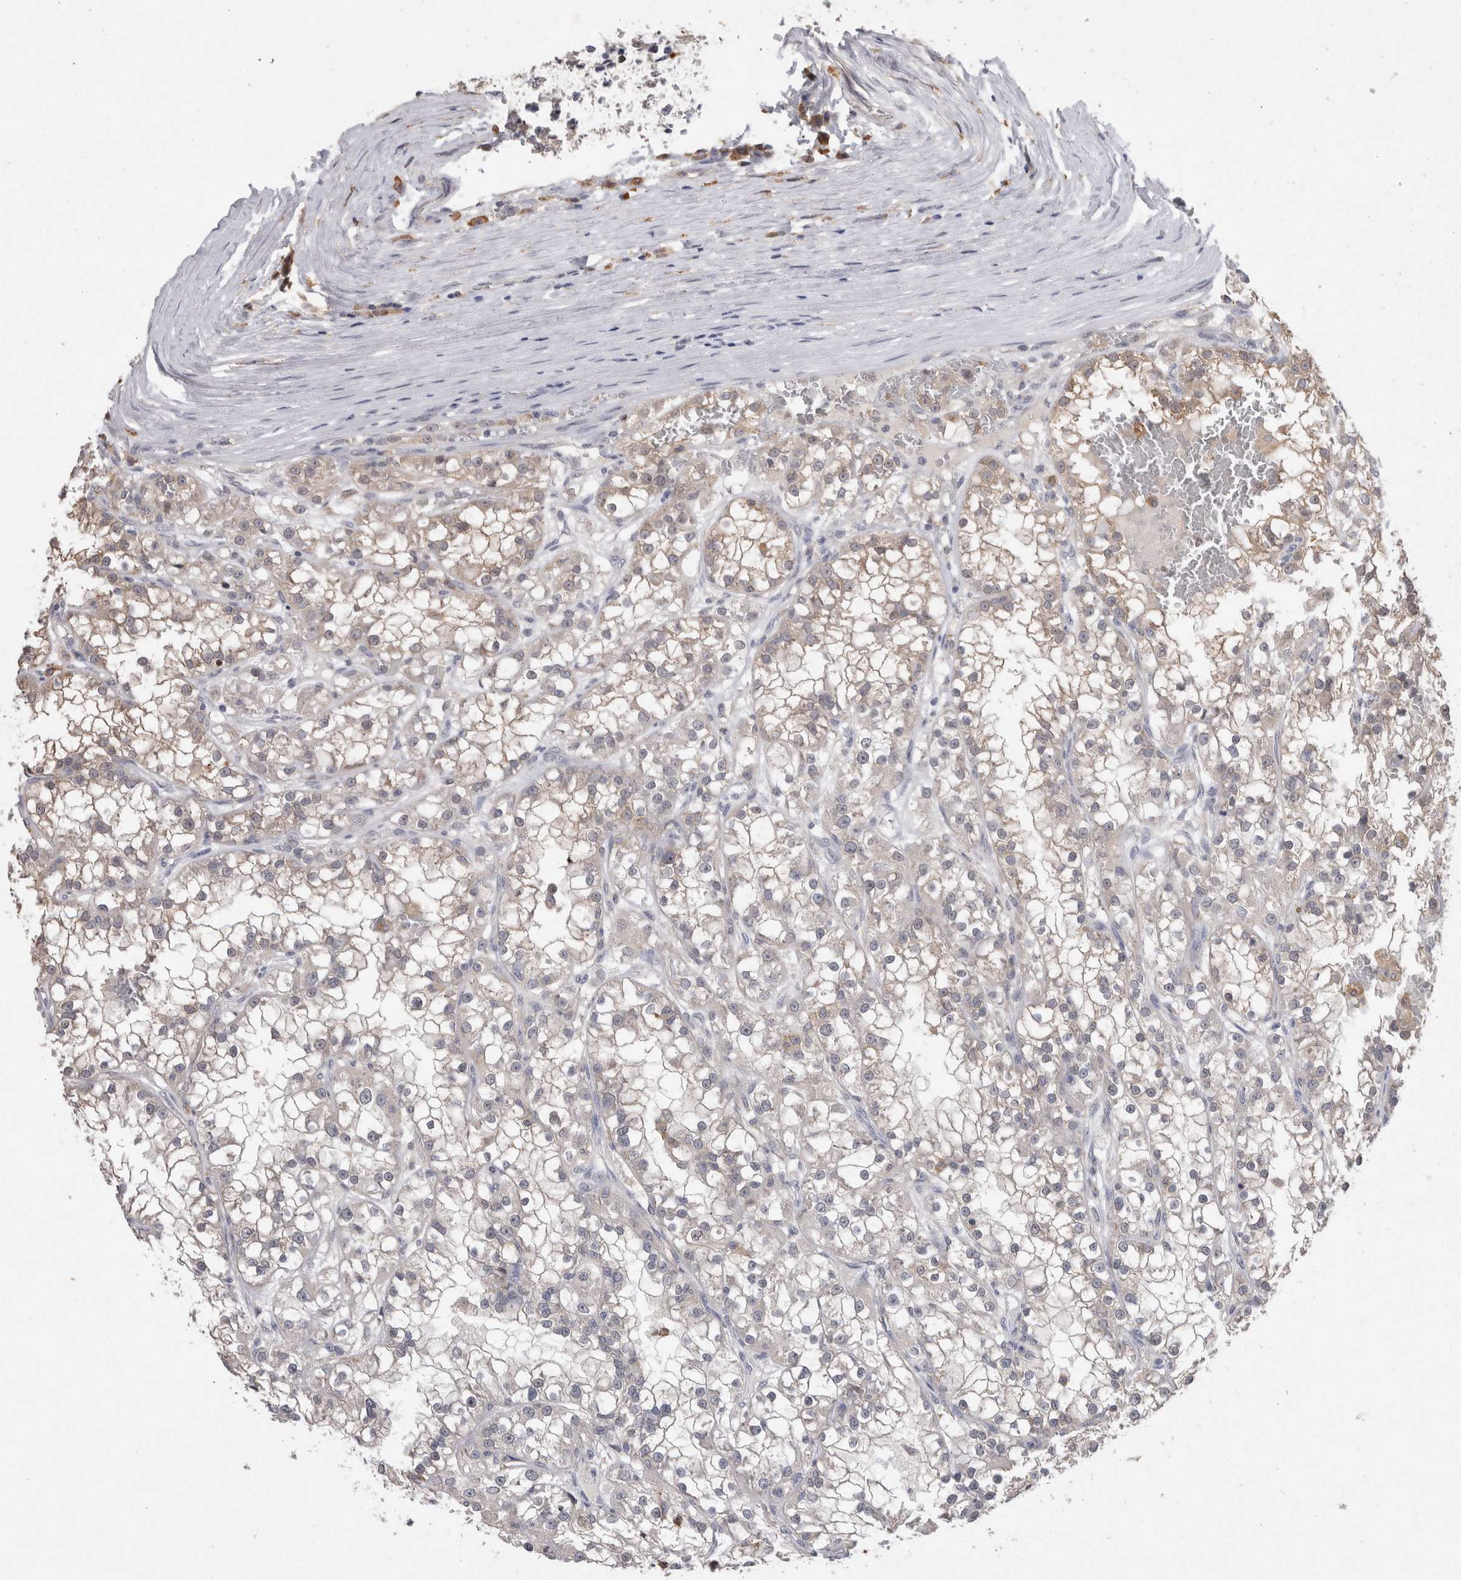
{"staining": {"intensity": "weak", "quantity": "<25%", "location": "cytoplasmic/membranous"}, "tissue": "renal cancer", "cell_type": "Tumor cells", "image_type": "cancer", "snomed": [{"axis": "morphology", "description": "Adenocarcinoma, NOS"}, {"axis": "topography", "description": "Kidney"}], "caption": "Protein analysis of adenocarcinoma (renal) displays no significant expression in tumor cells.", "gene": "VSIG4", "patient": {"sex": "female", "age": 52}}